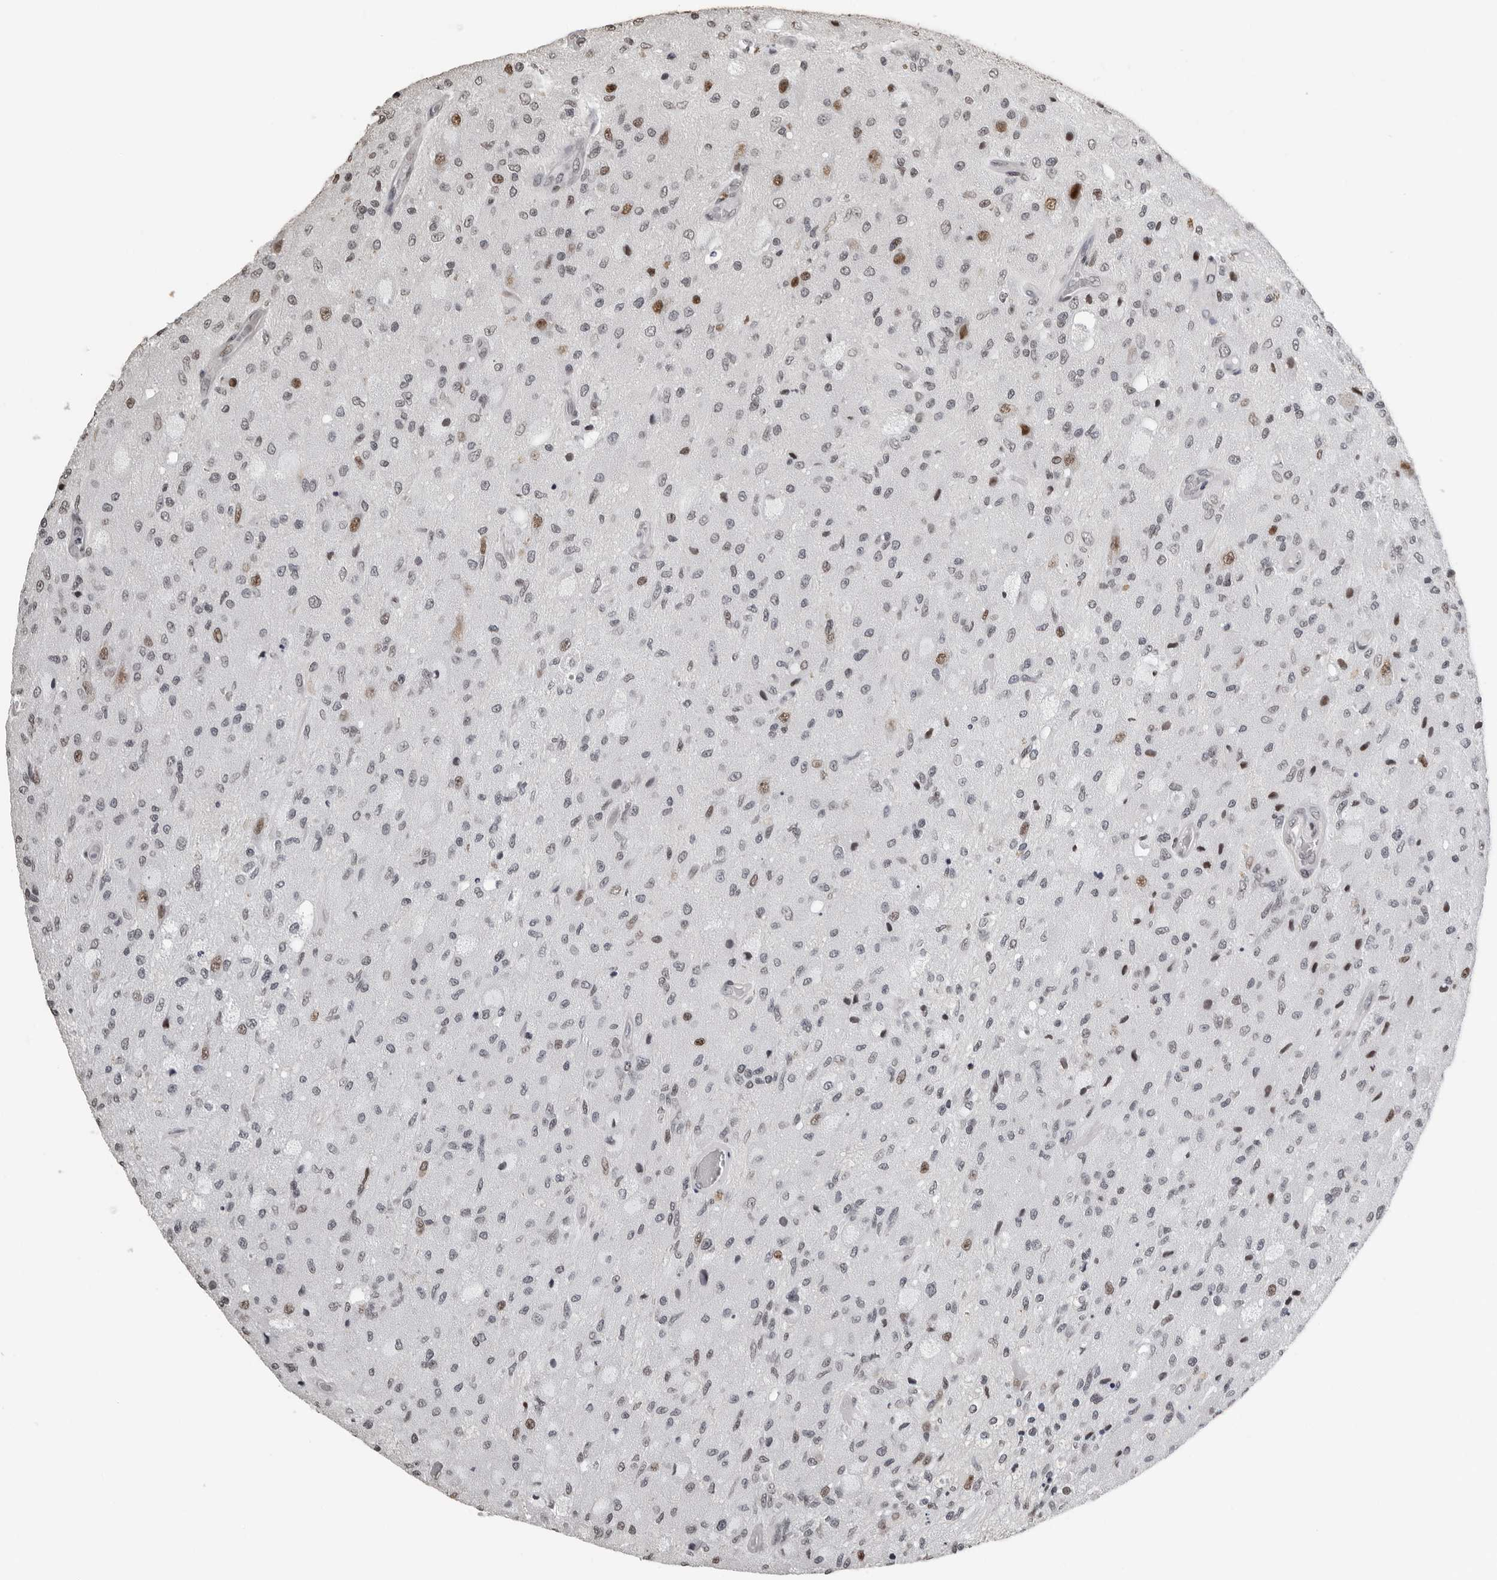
{"staining": {"intensity": "moderate", "quantity": "<25%", "location": "nuclear"}, "tissue": "glioma", "cell_type": "Tumor cells", "image_type": "cancer", "snomed": [{"axis": "morphology", "description": "Normal tissue, NOS"}, {"axis": "morphology", "description": "Glioma, malignant, High grade"}, {"axis": "topography", "description": "Cerebral cortex"}], "caption": "About <25% of tumor cells in malignant glioma (high-grade) demonstrate moderate nuclear protein expression as visualized by brown immunohistochemical staining.", "gene": "ORC1", "patient": {"sex": "male", "age": 77}}